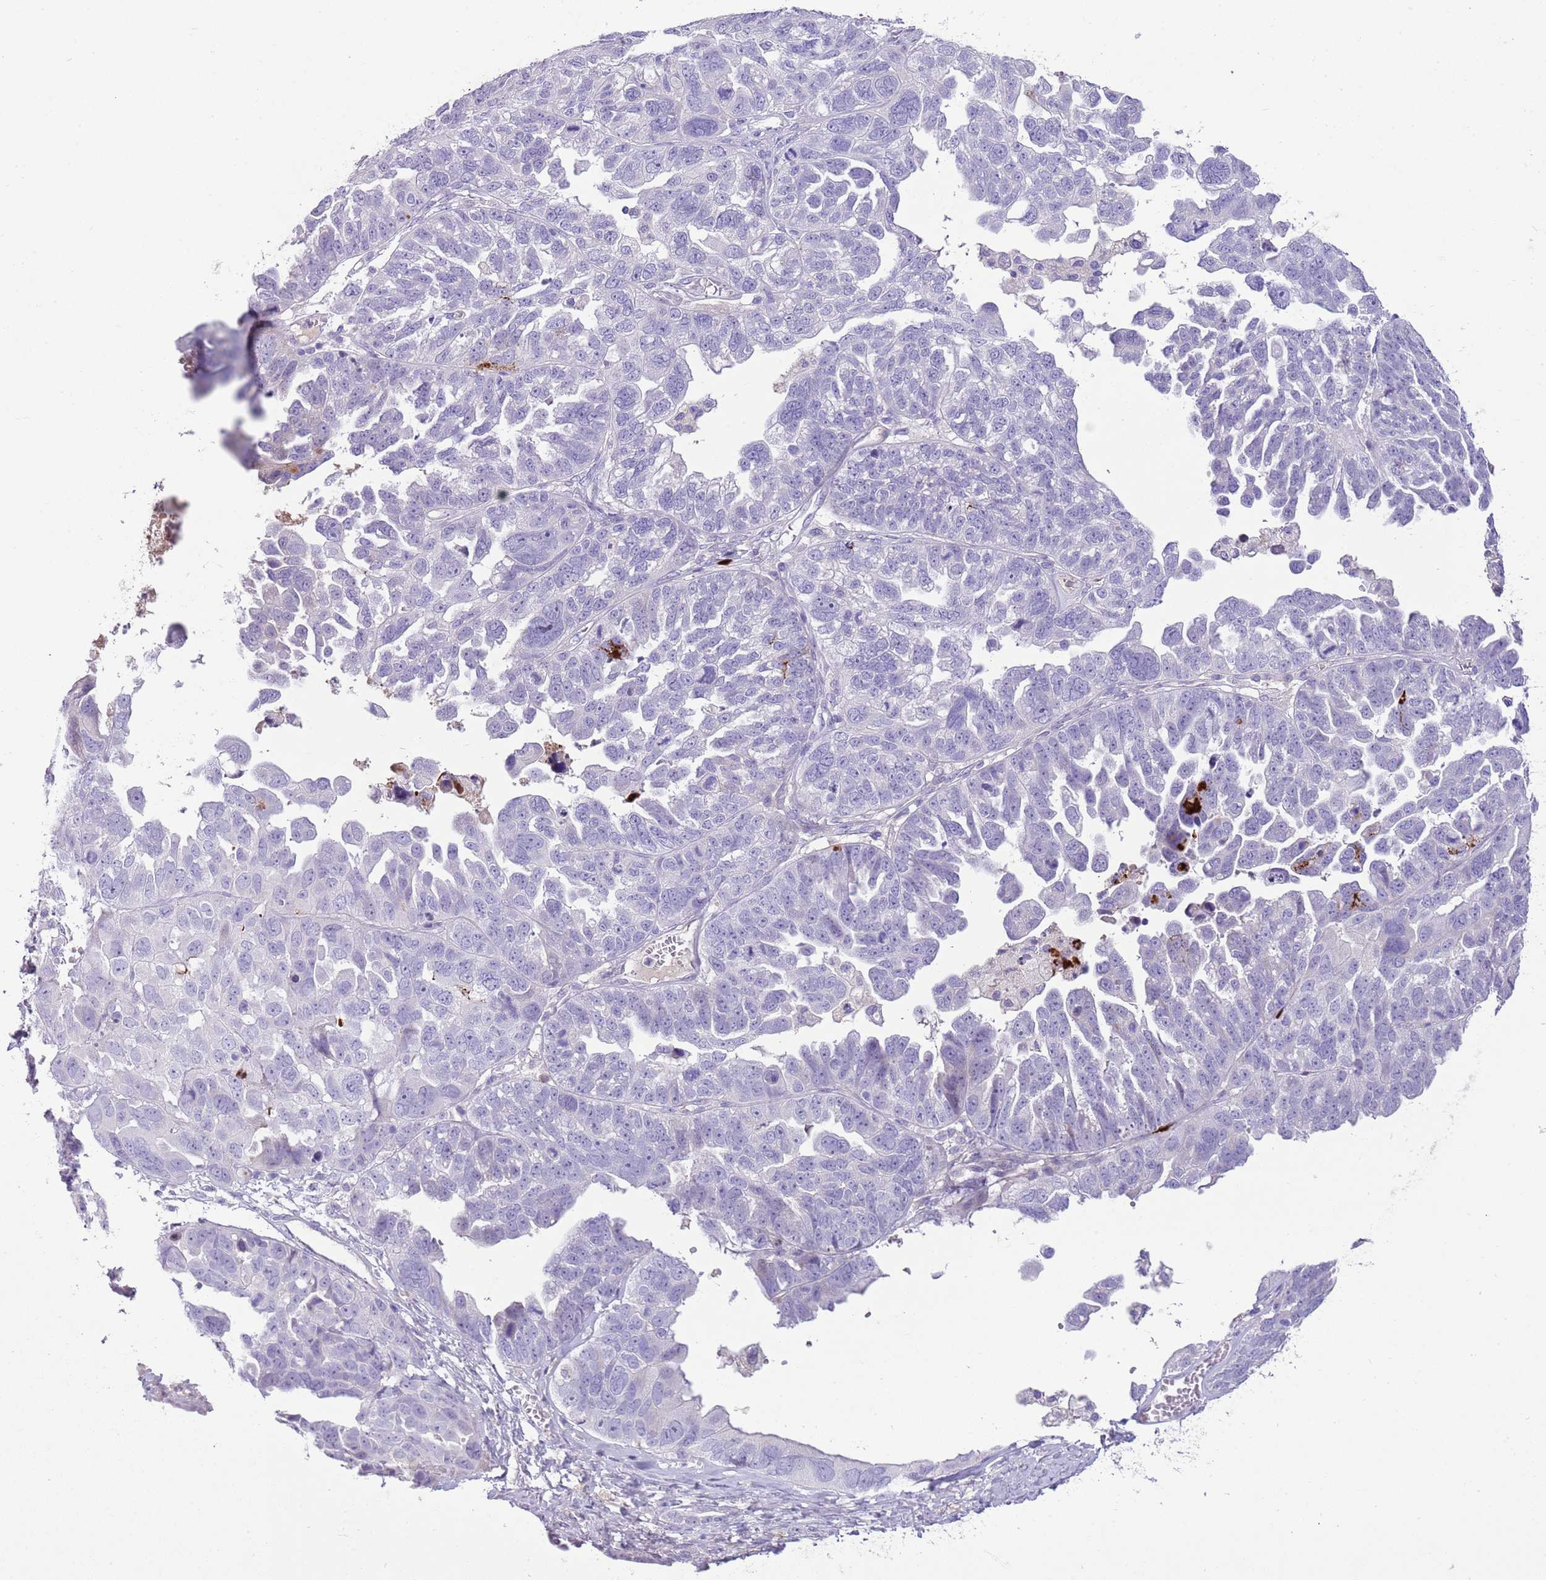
{"staining": {"intensity": "negative", "quantity": "none", "location": "none"}, "tissue": "ovarian cancer", "cell_type": "Tumor cells", "image_type": "cancer", "snomed": [{"axis": "morphology", "description": "Cystadenocarcinoma, serous, NOS"}, {"axis": "topography", "description": "Ovary"}], "caption": "An image of serous cystadenocarcinoma (ovarian) stained for a protein displays no brown staining in tumor cells.", "gene": "CLEC2A", "patient": {"sex": "female", "age": 79}}